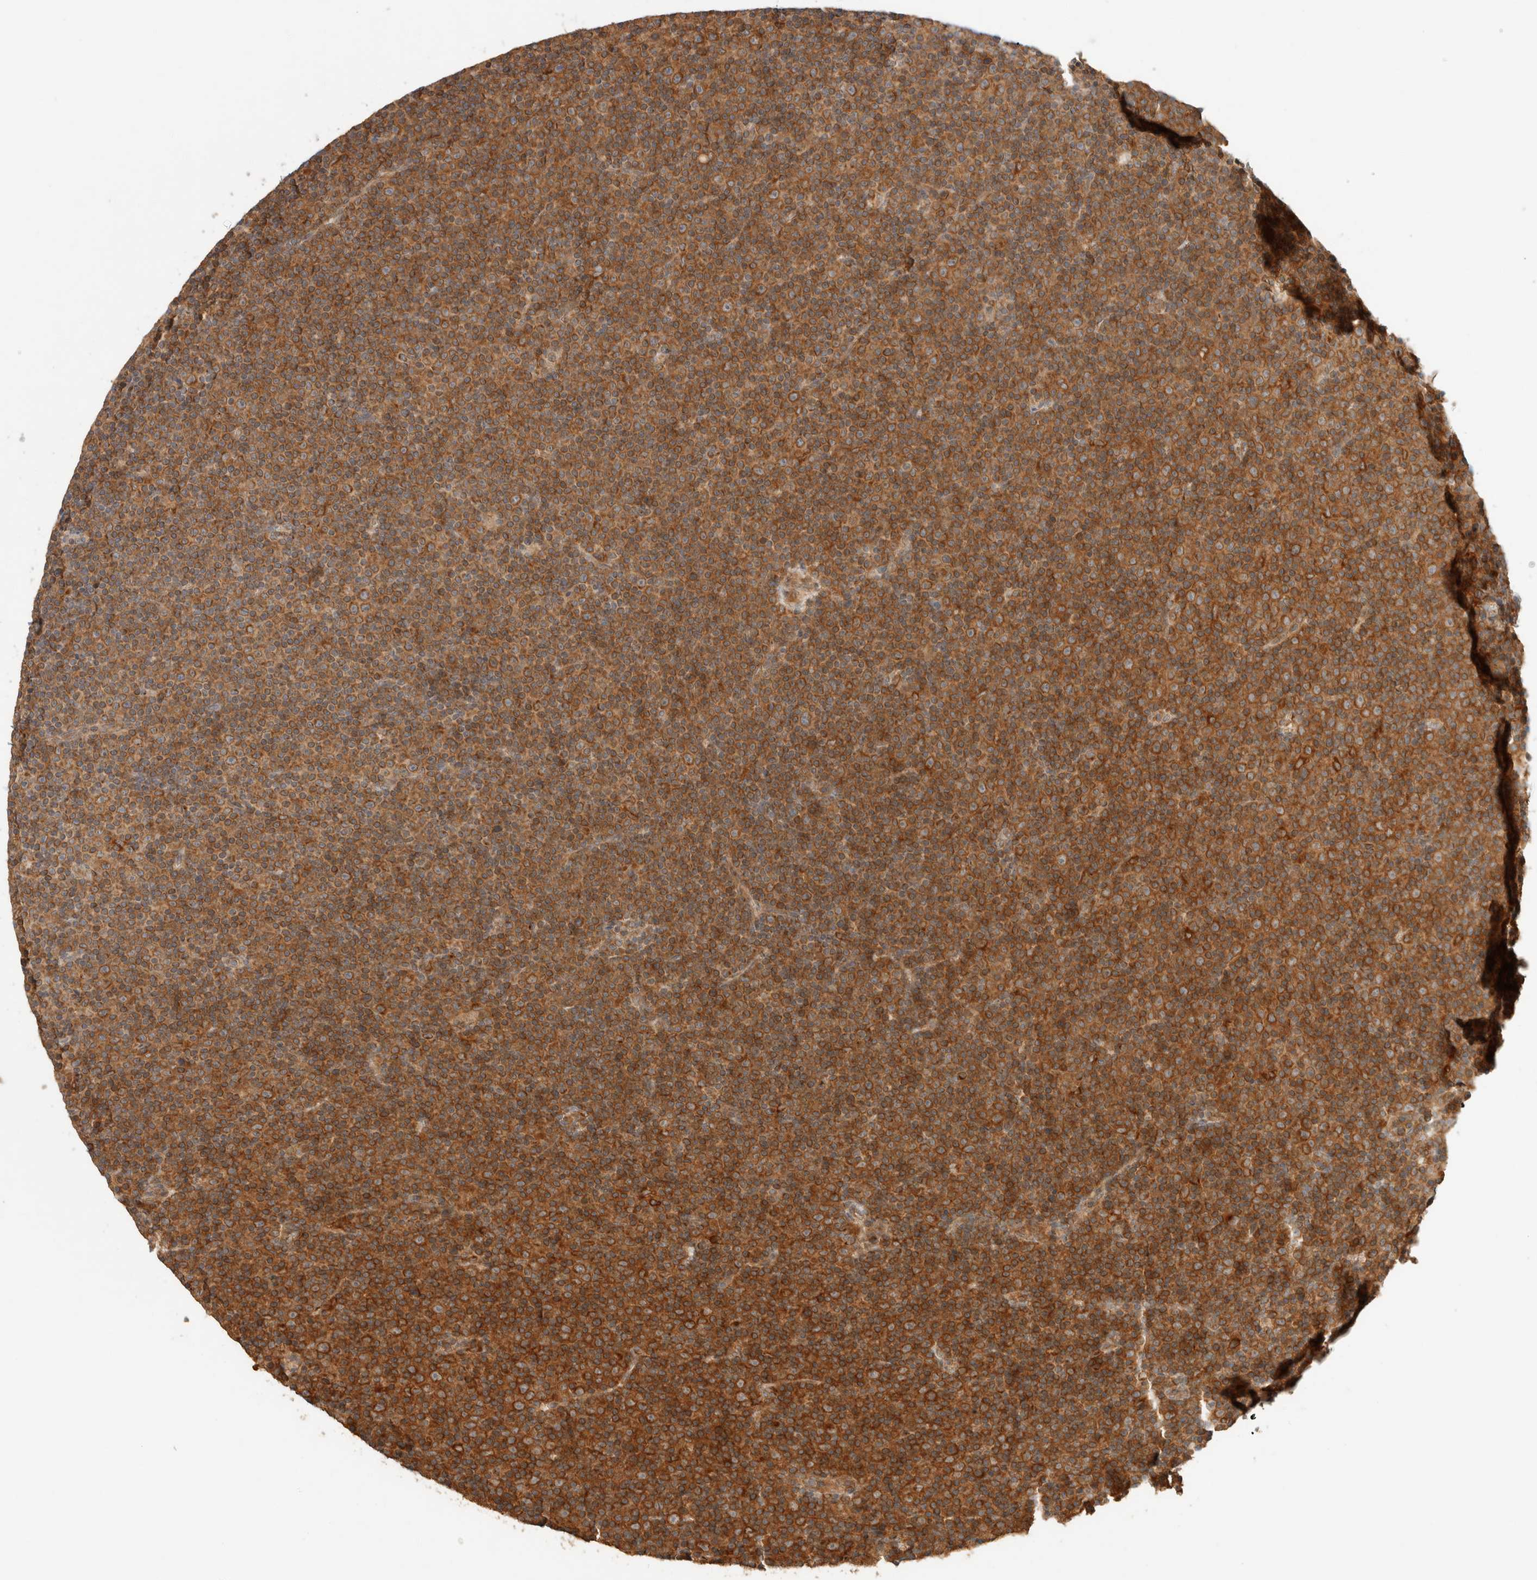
{"staining": {"intensity": "moderate", "quantity": ">75%", "location": "cytoplasmic/membranous"}, "tissue": "lymphoma", "cell_type": "Tumor cells", "image_type": "cancer", "snomed": [{"axis": "morphology", "description": "Malignant lymphoma, non-Hodgkin's type, Low grade"}, {"axis": "topography", "description": "Lymph node"}], "caption": "Moderate cytoplasmic/membranous expression for a protein is appreciated in about >75% of tumor cells of malignant lymphoma, non-Hodgkin's type (low-grade) using IHC.", "gene": "TACC1", "patient": {"sex": "female", "age": 67}}